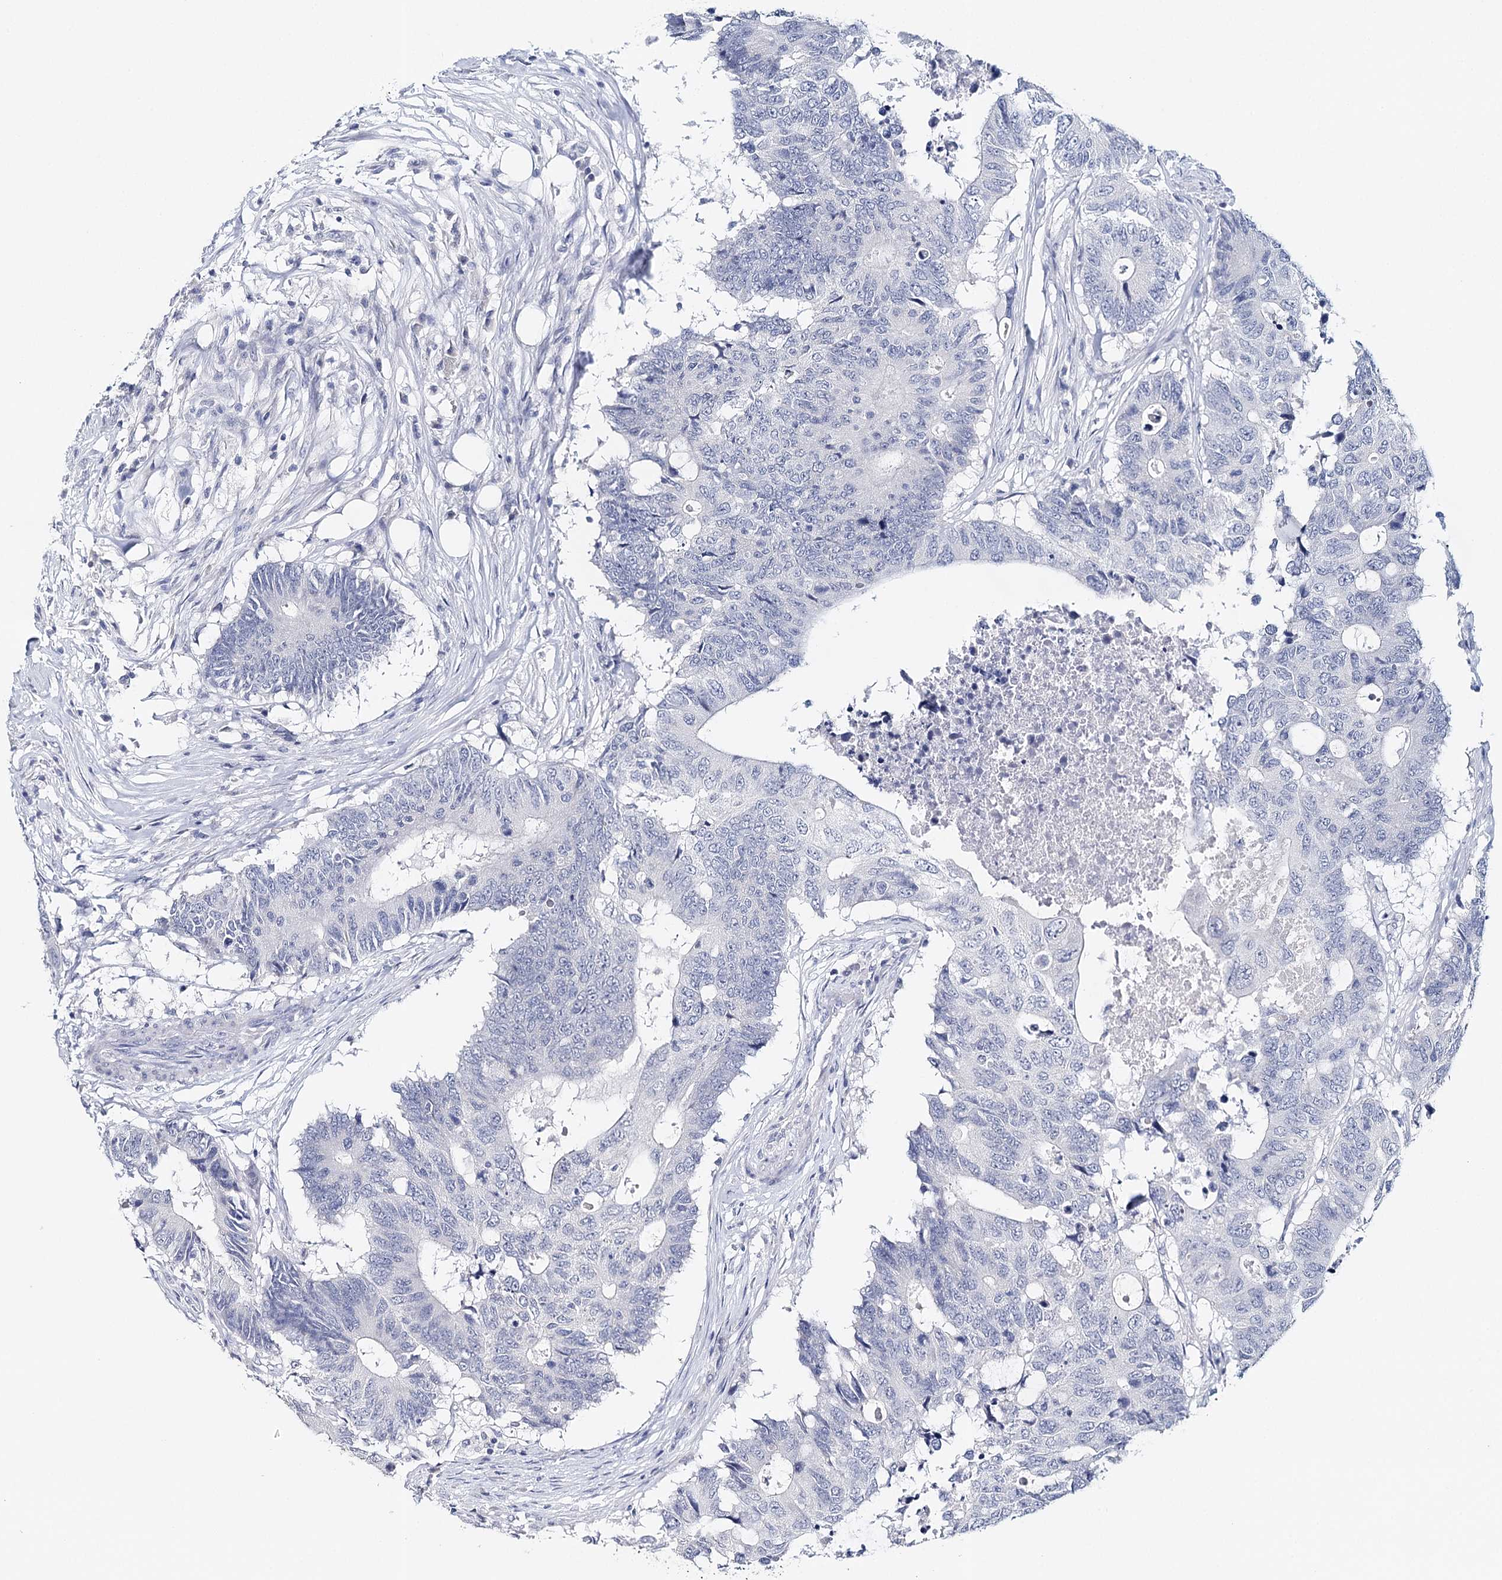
{"staining": {"intensity": "negative", "quantity": "none", "location": "none"}, "tissue": "colorectal cancer", "cell_type": "Tumor cells", "image_type": "cancer", "snomed": [{"axis": "morphology", "description": "Adenocarcinoma, NOS"}, {"axis": "topography", "description": "Colon"}], "caption": "Photomicrograph shows no protein staining in tumor cells of adenocarcinoma (colorectal) tissue.", "gene": "HSPA4L", "patient": {"sex": "male", "age": 71}}